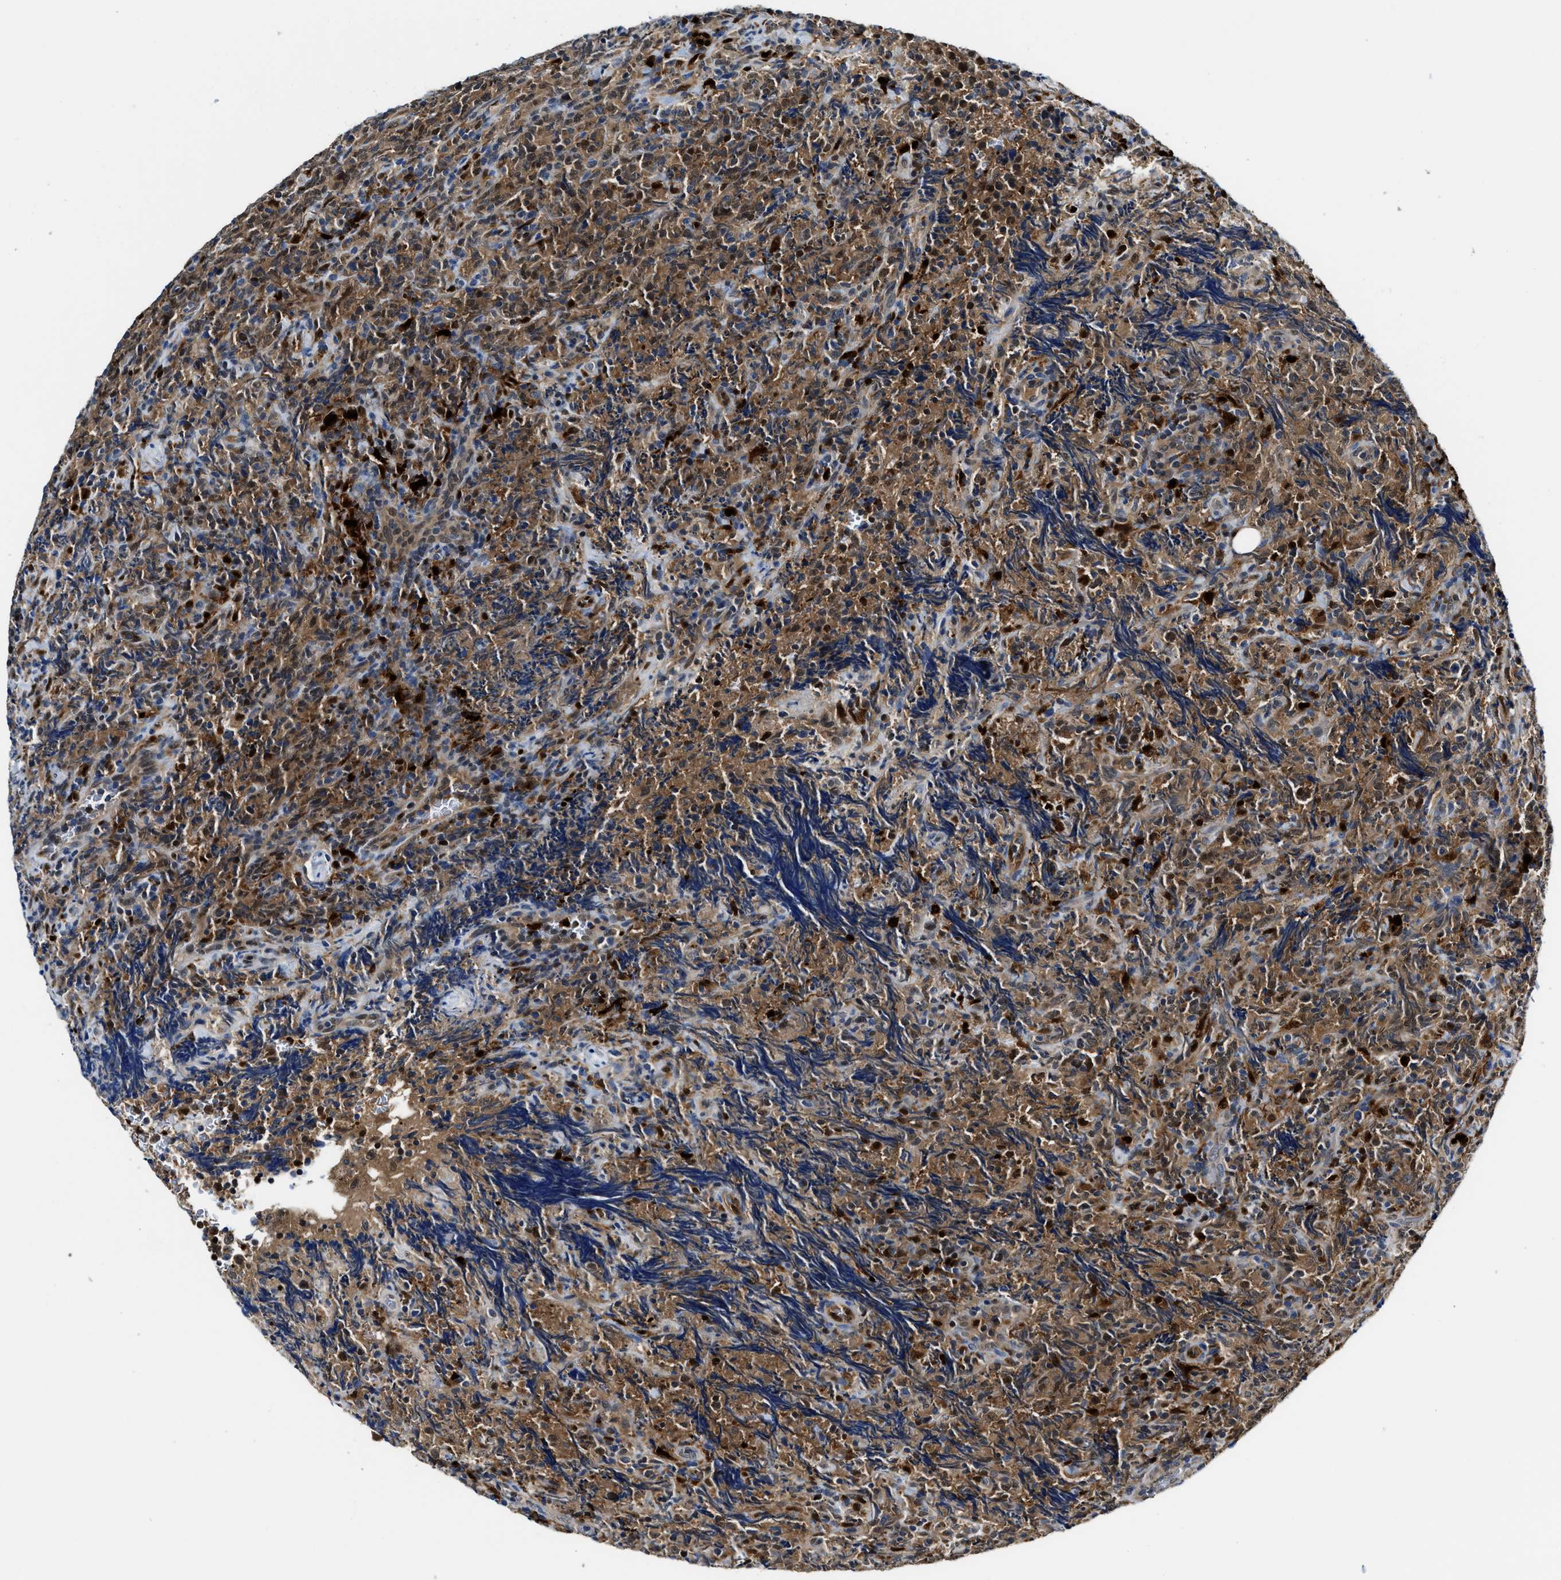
{"staining": {"intensity": "moderate", "quantity": ">75%", "location": "cytoplasmic/membranous"}, "tissue": "lymphoma", "cell_type": "Tumor cells", "image_type": "cancer", "snomed": [{"axis": "morphology", "description": "Malignant lymphoma, non-Hodgkin's type, High grade"}, {"axis": "topography", "description": "Tonsil"}], "caption": "Protein expression by immunohistochemistry reveals moderate cytoplasmic/membranous positivity in about >75% of tumor cells in malignant lymphoma, non-Hodgkin's type (high-grade).", "gene": "LTA4H", "patient": {"sex": "female", "age": 36}}